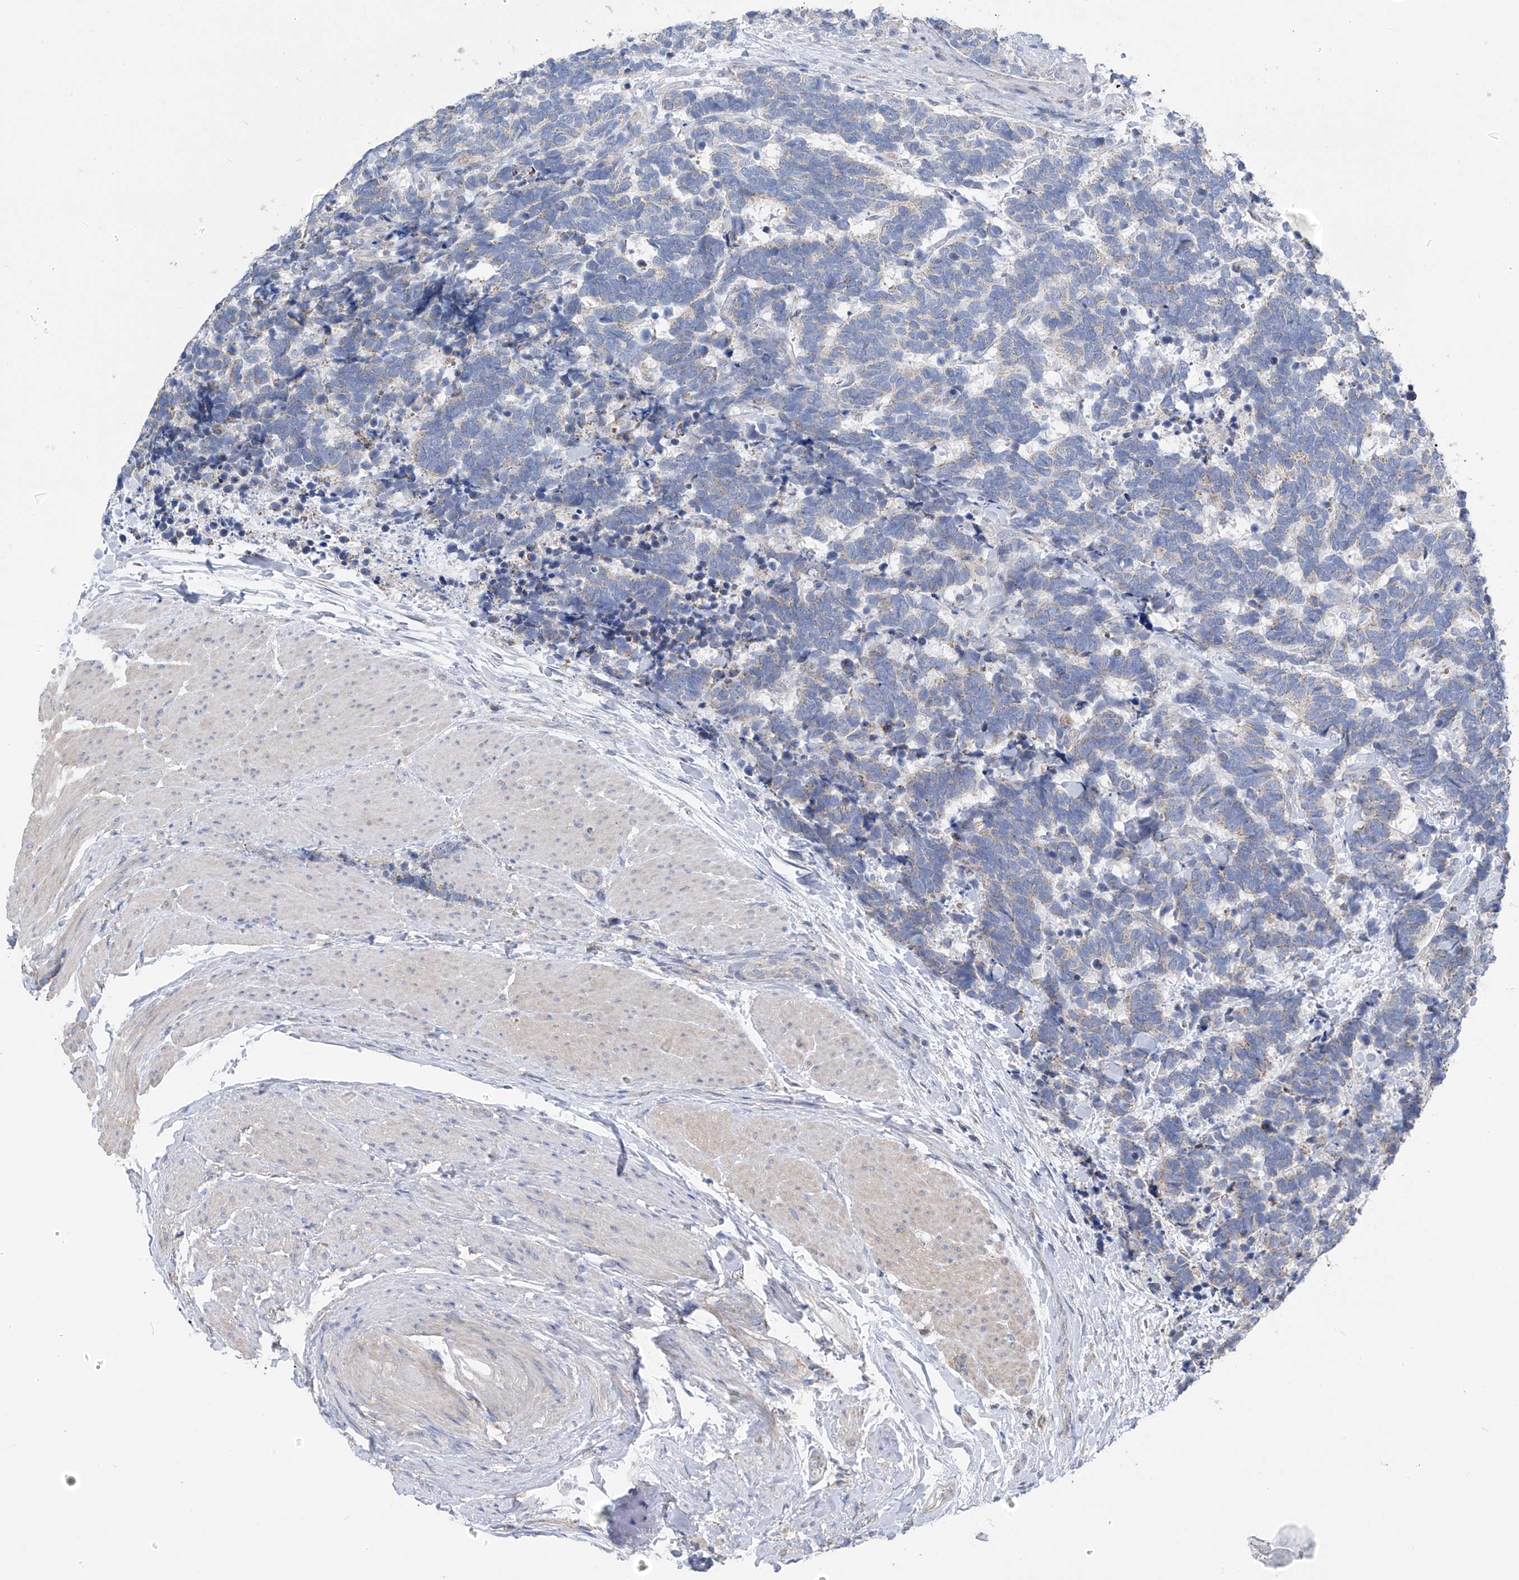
{"staining": {"intensity": "negative", "quantity": "none", "location": "none"}, "tissue": "carcinoid", "cell_type": "Tumor cells", "image_type": "cancer", "snomed": [{"axis": "morphology", "description": "Carcinoma, NOS"}, {"axis": "morphology", "description": "Carcinoid, malignant, NOS"}, {"axis": "topography", "description": "Urinary bladder"}], "caption": "An immunohistochemistry (IHC) histopathology image of carcinoid (malignant) is shown. There is no staining in tumor cells of carcinoid (malignant).", "gene": "SYN3", "patient": {"sex": "male", "age": 57}}